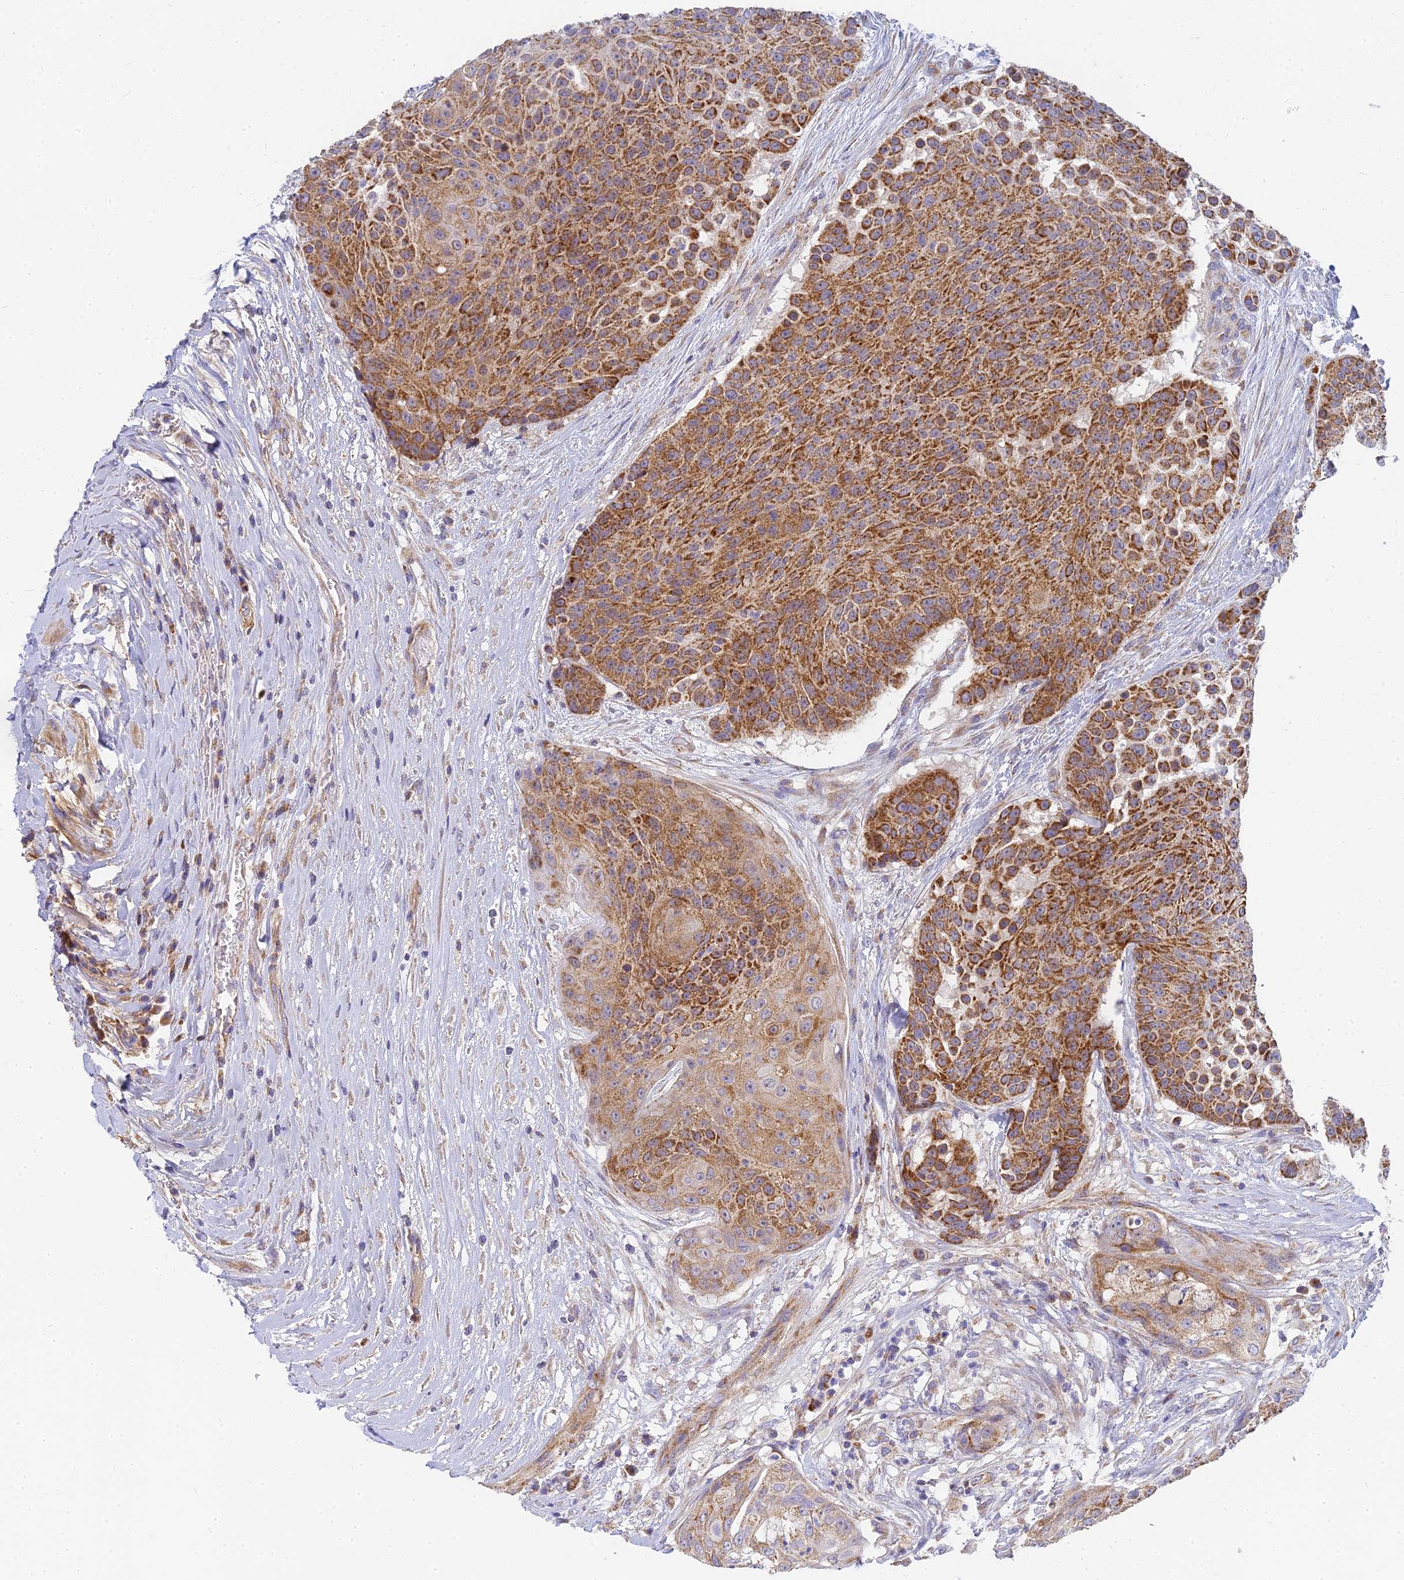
{"staining": {"intensity": "strong", "quantity": ">75%", "location": "cytoplasmic/membranous"}, "tissue": "urothelial cancer", "cell_type": "Tumor cells", "image_type": "cancer", "snomed": [{"axis": "morphology", "description": "Urothelial carcinoma, High grade"}, {"axis": "topography", "description": "Urinary bladder"}], "caption": "This is an image of IHC staining of high-grade urothelial carcinoma, which shows strong positivity in the cytoplasmic/membranous of tumor cells.", "gene": "MRPL15", "patient": {"sex": "female", "age": 63}}